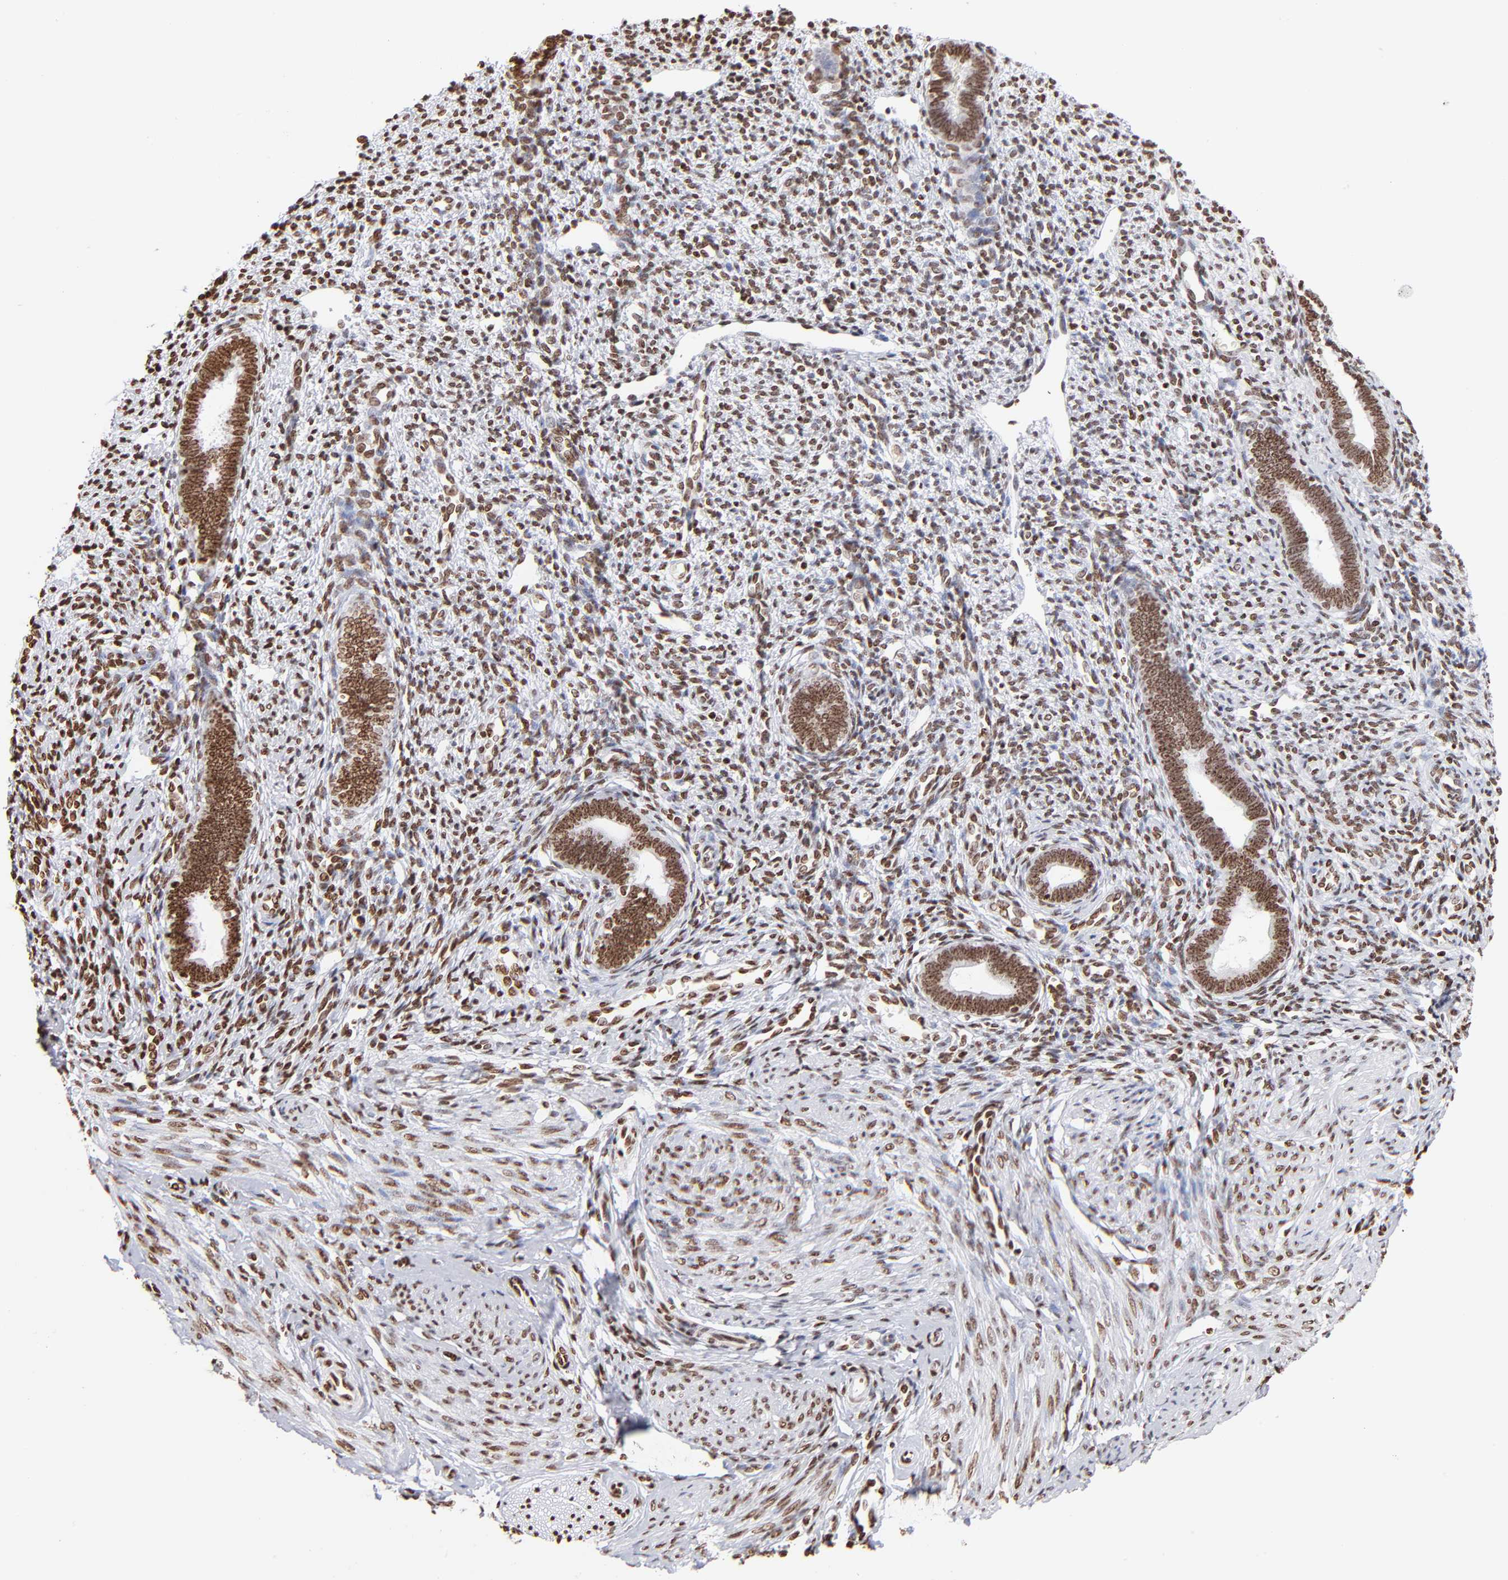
{"staining": {"intensity": "strong", "quantity": ">75%", "location": "nuclear"}, "tissue": "endometrium", "cell_type": "Cells in endometrial stroma", "image_type": "normal", "snomed": [{"axis": "morphology", "description": "Normal tissue, NOS"}, {"axis": "topography", "description": "Endometrium"}], "caption": "Benign endometrium reveals strong nuclear positivity in about >75% of cells in endometrial stroma, visualized by immunohistochemistry. (DAB (3,3'-diaminobenzidine) IHC with brightfield microscopy, high magnification).", "gene": "RTL4", "patient": {"sex": "female", "age": 27}}